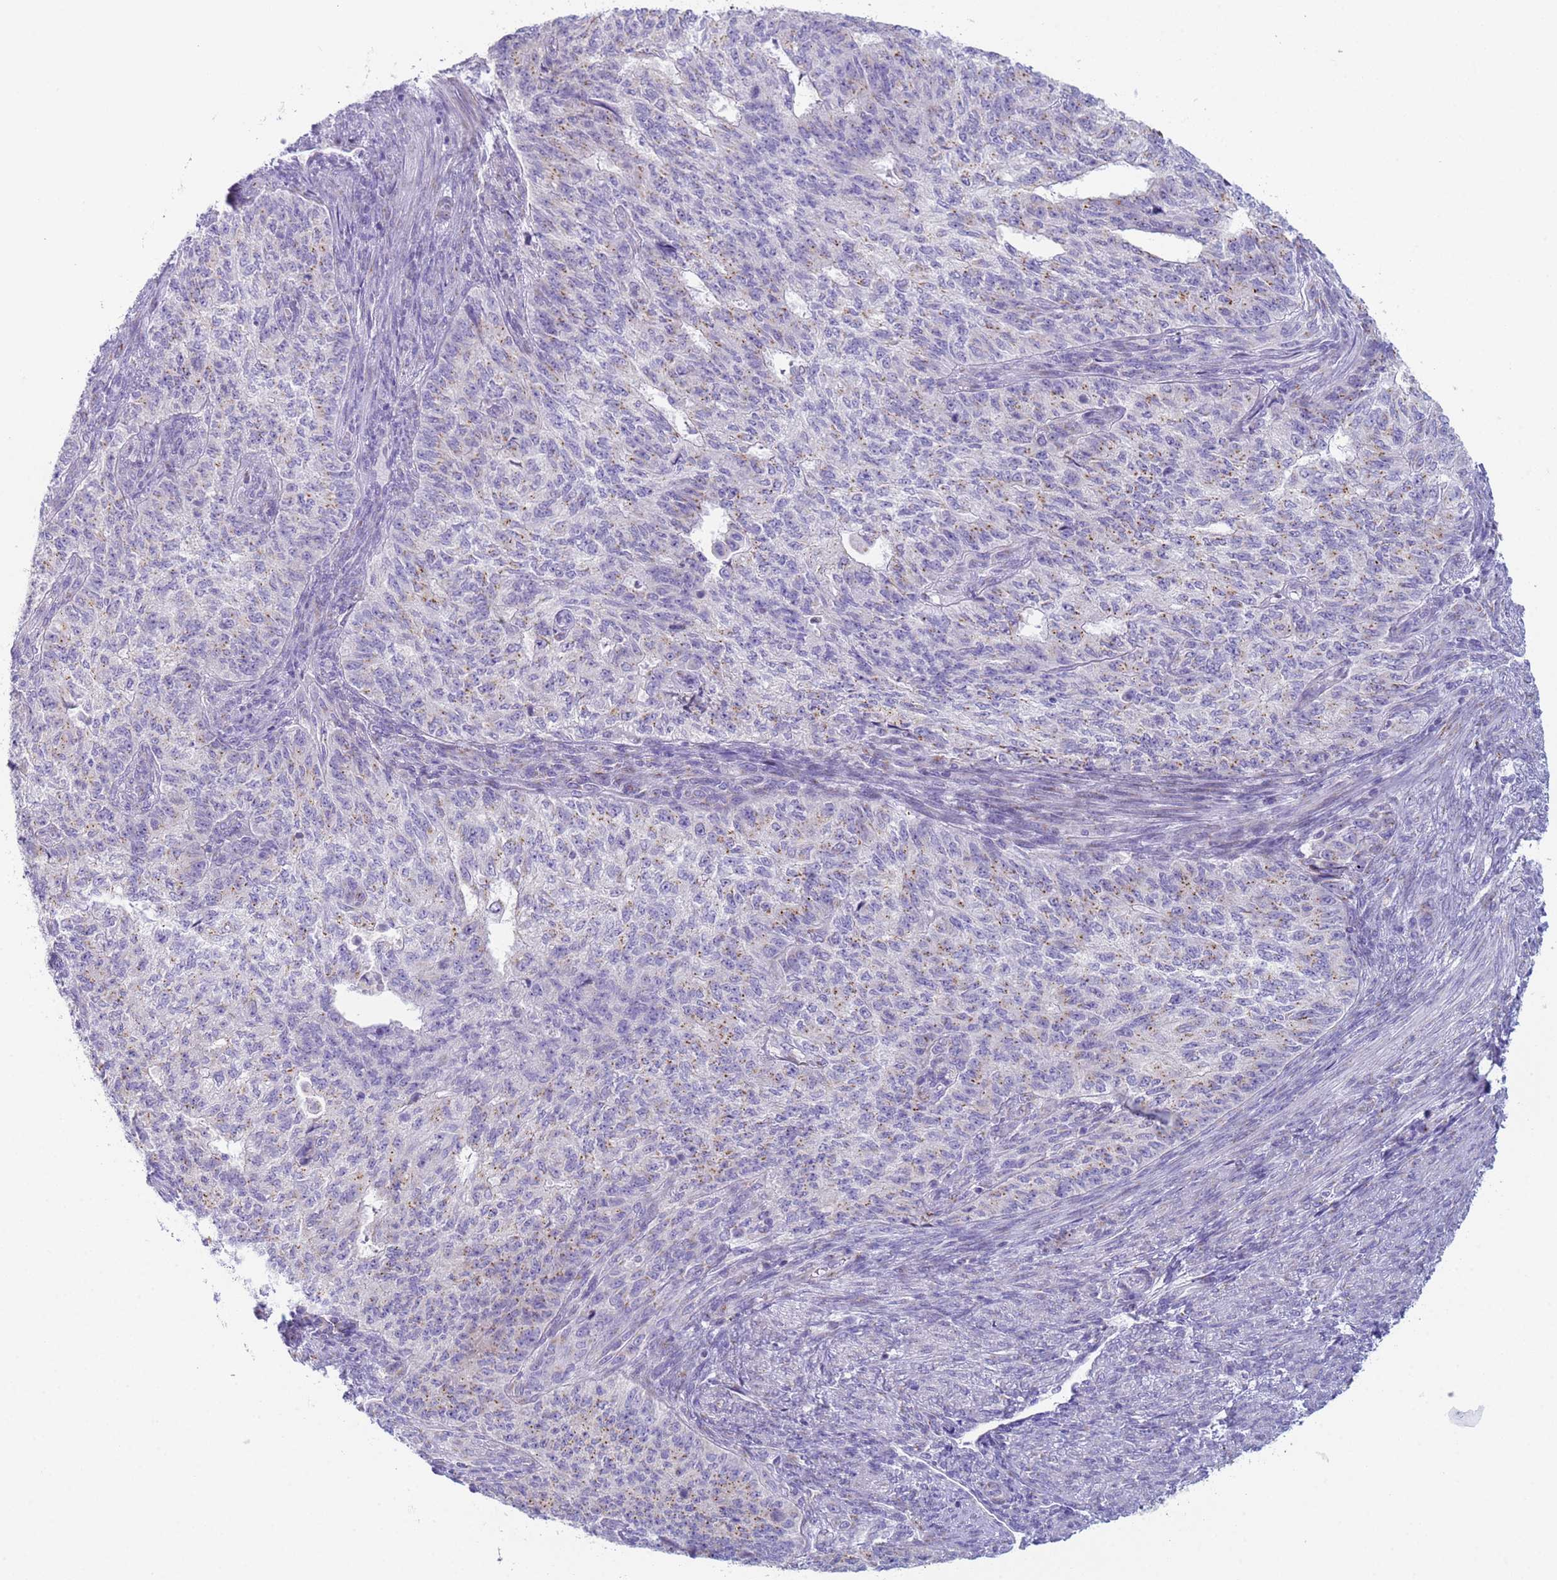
{"staining": {"intensity": "moderate", "quantity": "25%-75%", "location": "cytoplasmic/membranous"}, "tissue": "endometrial cancer", "cell_type": "Tumor cells", "image_type": "cancer", "snomed": [{"axis": "morphology", "description": "Adenocarcinoma, NOS"}, {"axis": "topography", "description": "Endometrium"}], "caption": "Immunohistochemistry (IHC) histopathology image of human endometrial cancer (adenocarcinoma) stained for a protein (brown), which demonstrates medium levels of moderate cytoplasmic/membranous expression in approximately 25%-75% of tumor cells.", "gene": "CR1", "patient": {"sex": "female", "age": 32}}